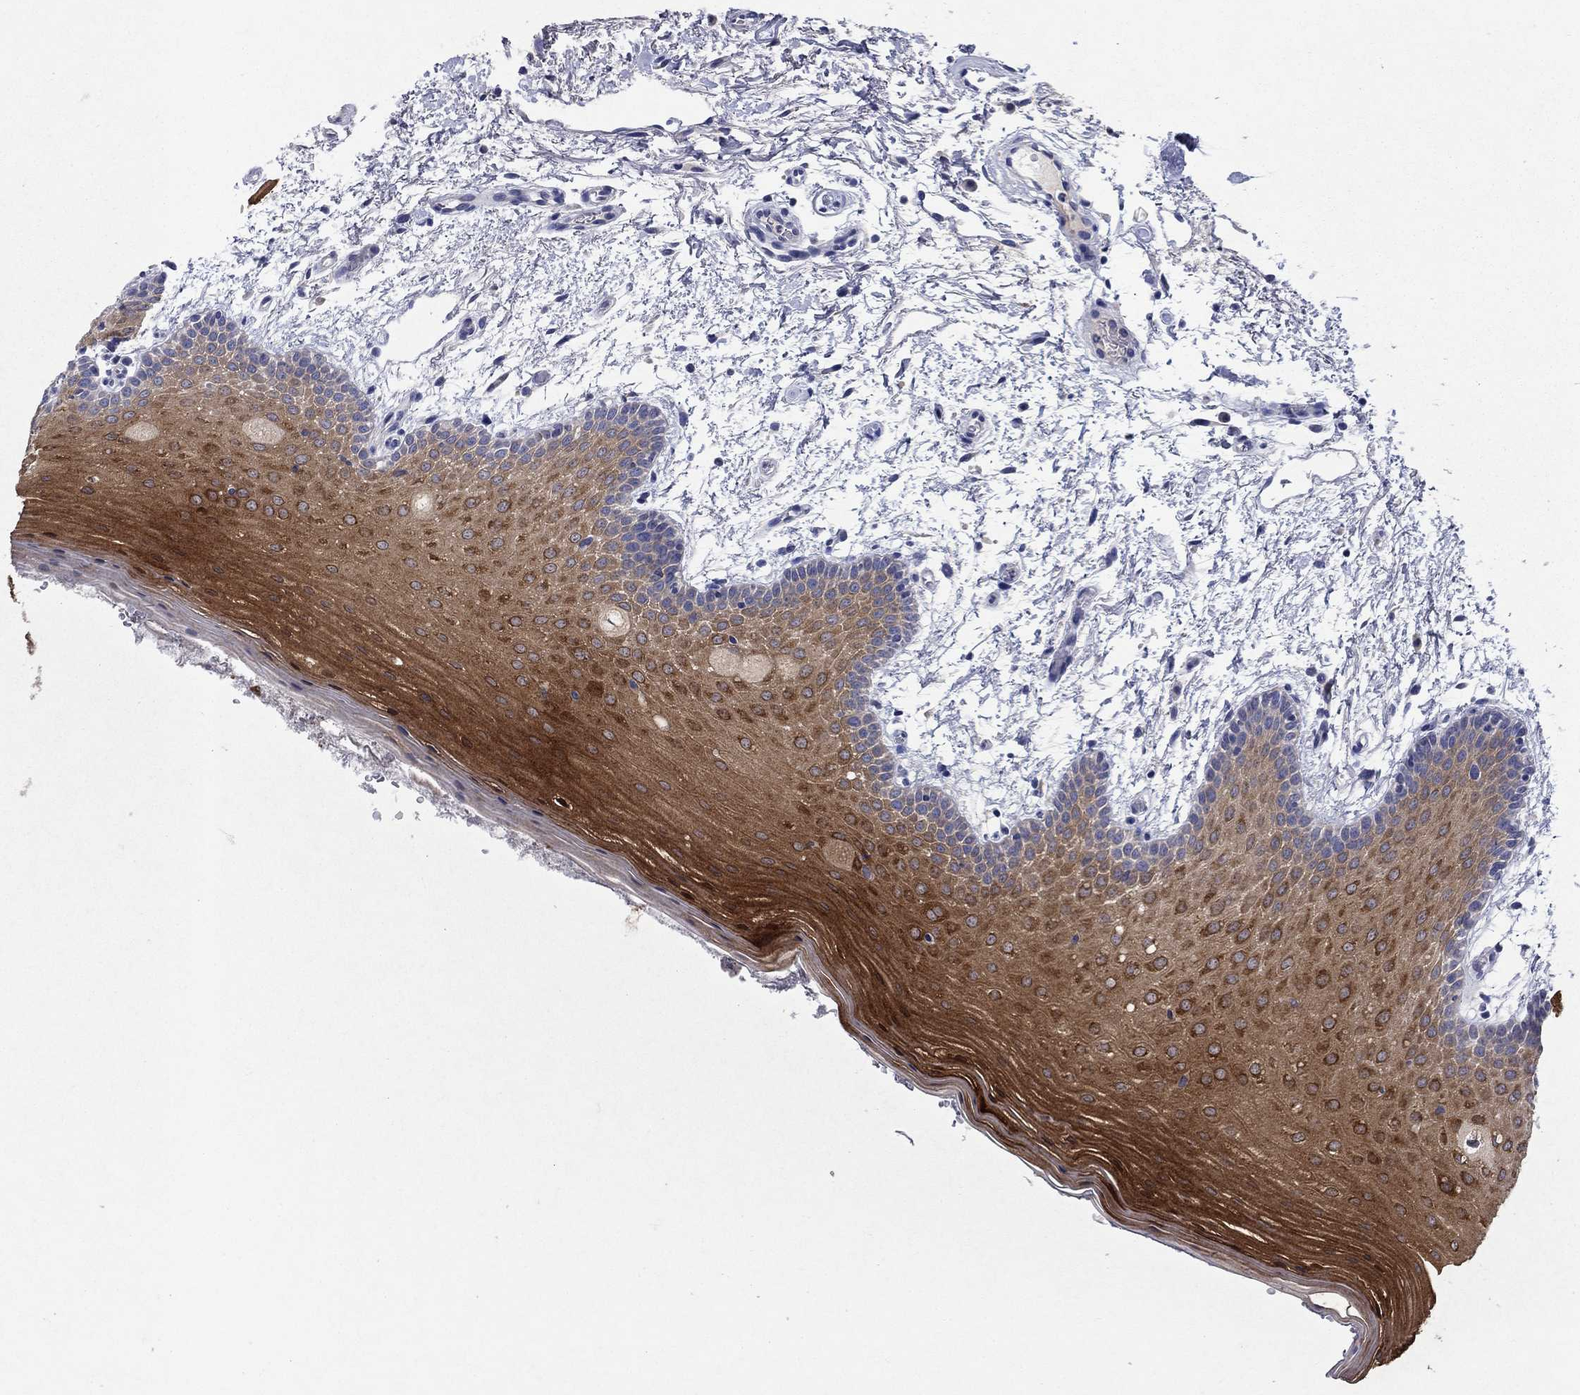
{"staining": {"intensity": "strong", "quantity": ">75%", "location": "cytoplasmic/membranous"}, "tissue": "oral mucosa", "cell_type": "Squamous epithelial cells", "image_type": "normal", "snomed": [{"axis": "morphology", "description": "Normal tissue, NOS"}, {"axis": "topography", "description": "Oral tissue"}, {"axis": "topography", "description": "Tounge, NOS"}], "caption": "The micrograph reveals immunohistochemical staining of benign oral mucosa. There is strong cytoplasmic/membranous expression is appreciated in about >75% of squamous epithelial cells. The protein is shown in brown color, while the nuclei are stained blue.", "gene": "SULT2B1", "patient": {"sex": "female", "age": 86}}